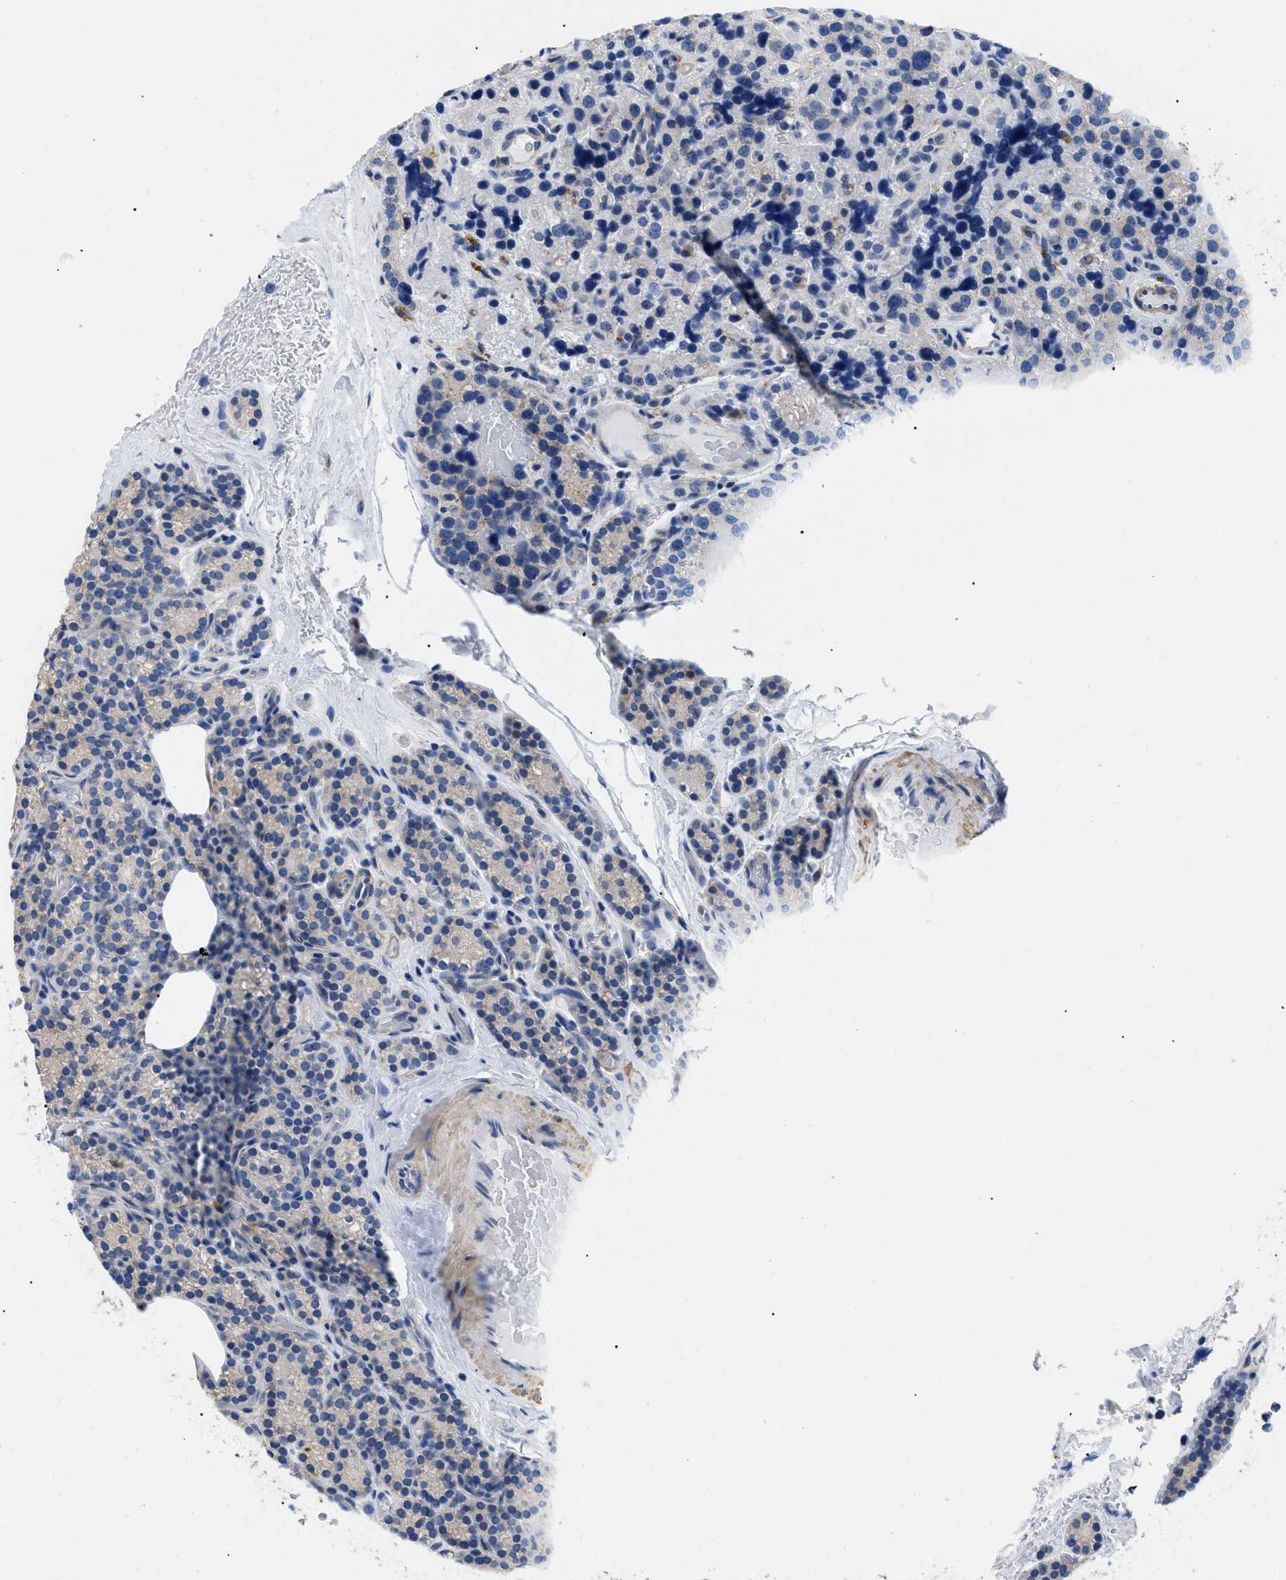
{"staining": {"intensity": "weak", "quantity": "<25%", "location": "cytoplasmic/membranous"}, "tissue": "parathyroid gland", "cell_type": "Glandular cells", "image_type": "normal", "snomed": [{"axis": "morphology", "description": "Normal tissue, NOS"}, {"axis": "morphology", "description": "Adenoma, NOS"}, {"axis": "topography", "description": "Parathyroid gland"}], "caption": "High power microscopy micrograph of an immunohistochemistry (IHC) photomicrograph of normal parathyroid gland, revealing no significant staining in glandular cells. Nuclei are stained in blue.", "gene": "HLA", "patient": {"sex": "female", "age": 51}}